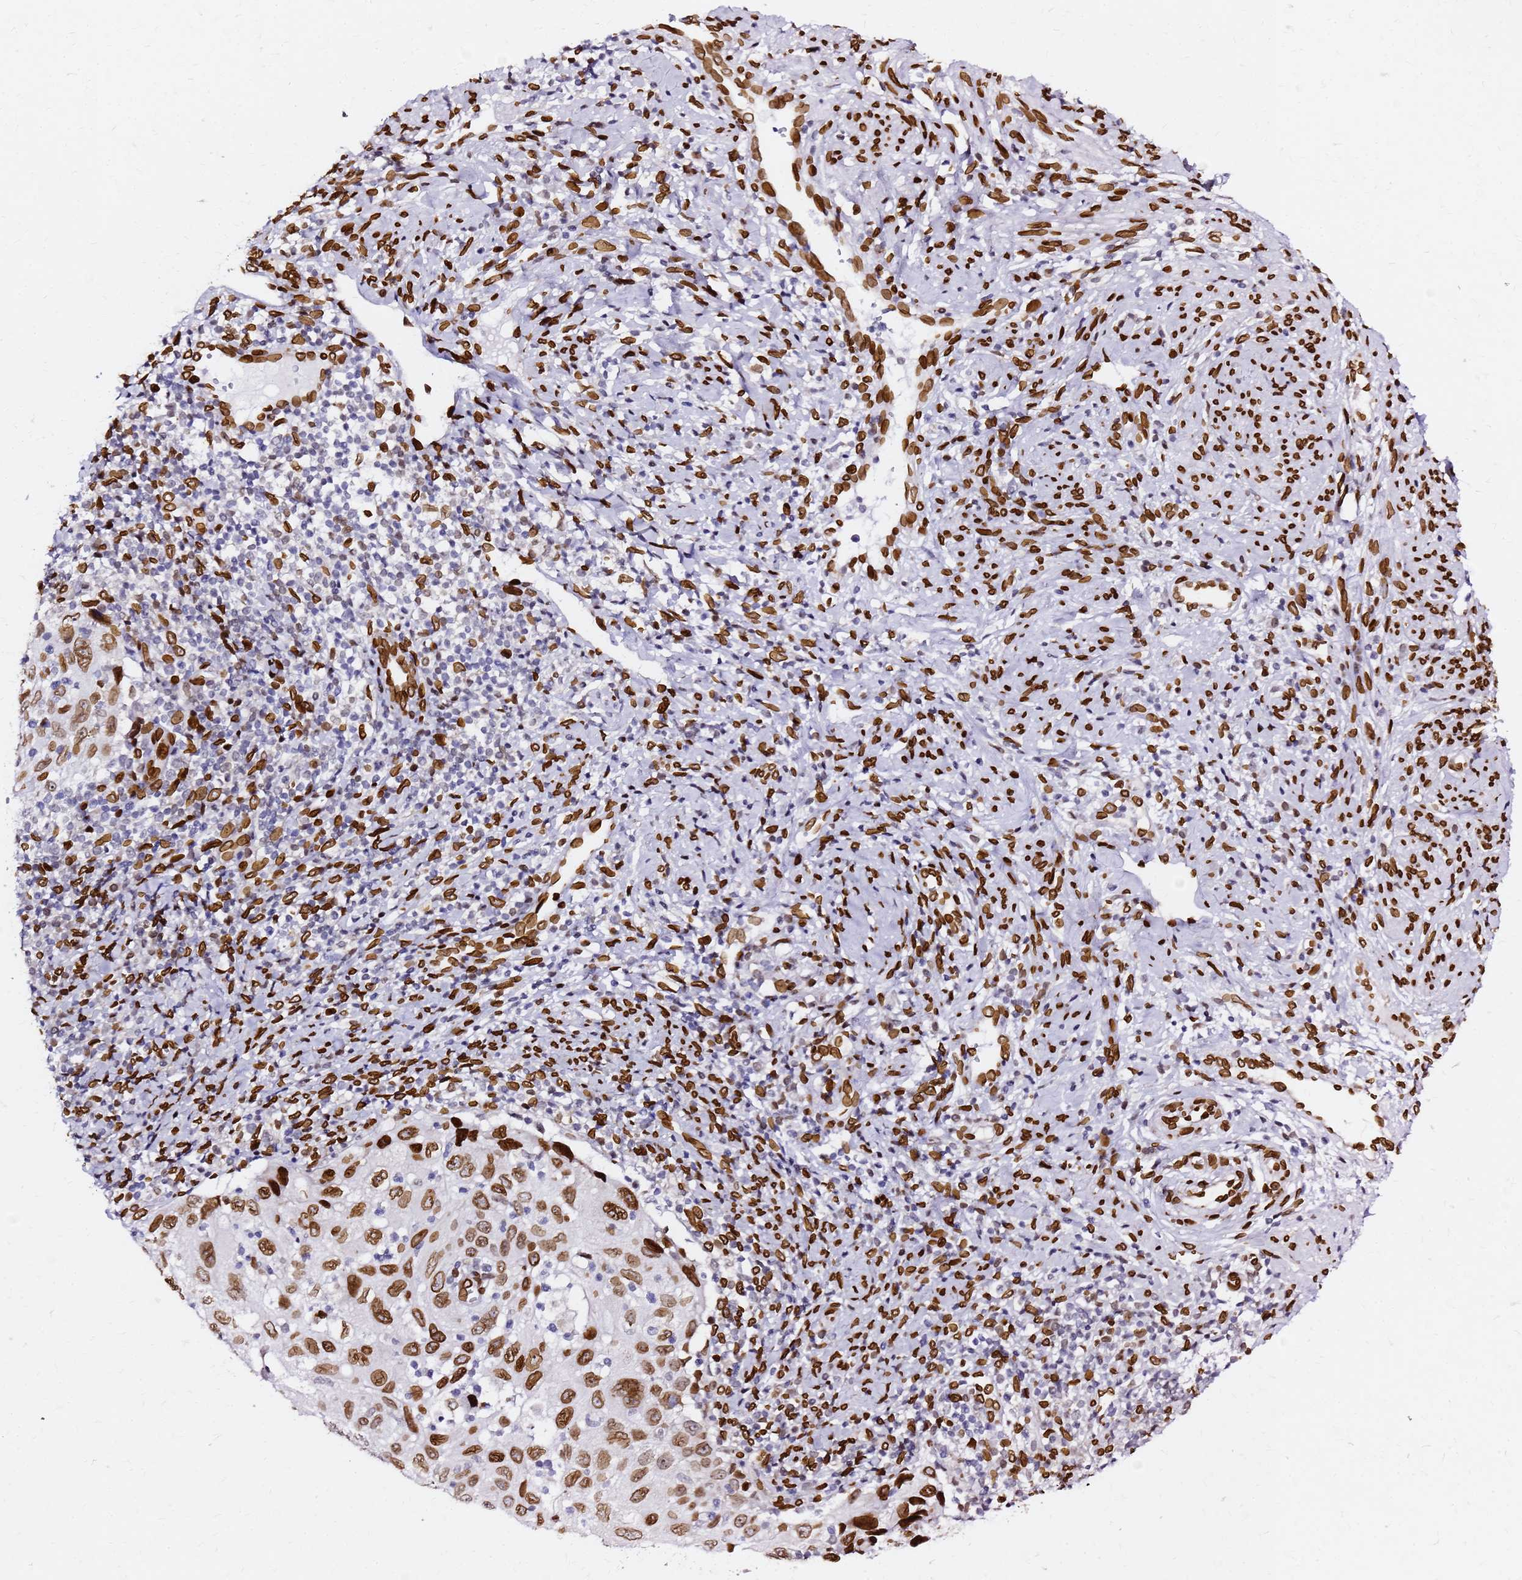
{"staining": {"intensity": "strong", "quantity": ">75%", "location": "cytoplasmic/membranous,nuclear"}, "tissue": "cervical cancer", "cell_type": "Tumor cells", "image_type": "cancer", "snomed": [{"axis": "morphology", "description": "Squamous cell carcinoma, NOS"}, {"axis": "topography", "description": "Cervix"}], "caption": "Tumor cells reveal strong cytoplasmic/membranous and nuclear expression in approximately >75% of cells in squamous cell carcinoma (cervical).", "gene": "C6orf141", "patient": {"sex": "female", "age": 70}}